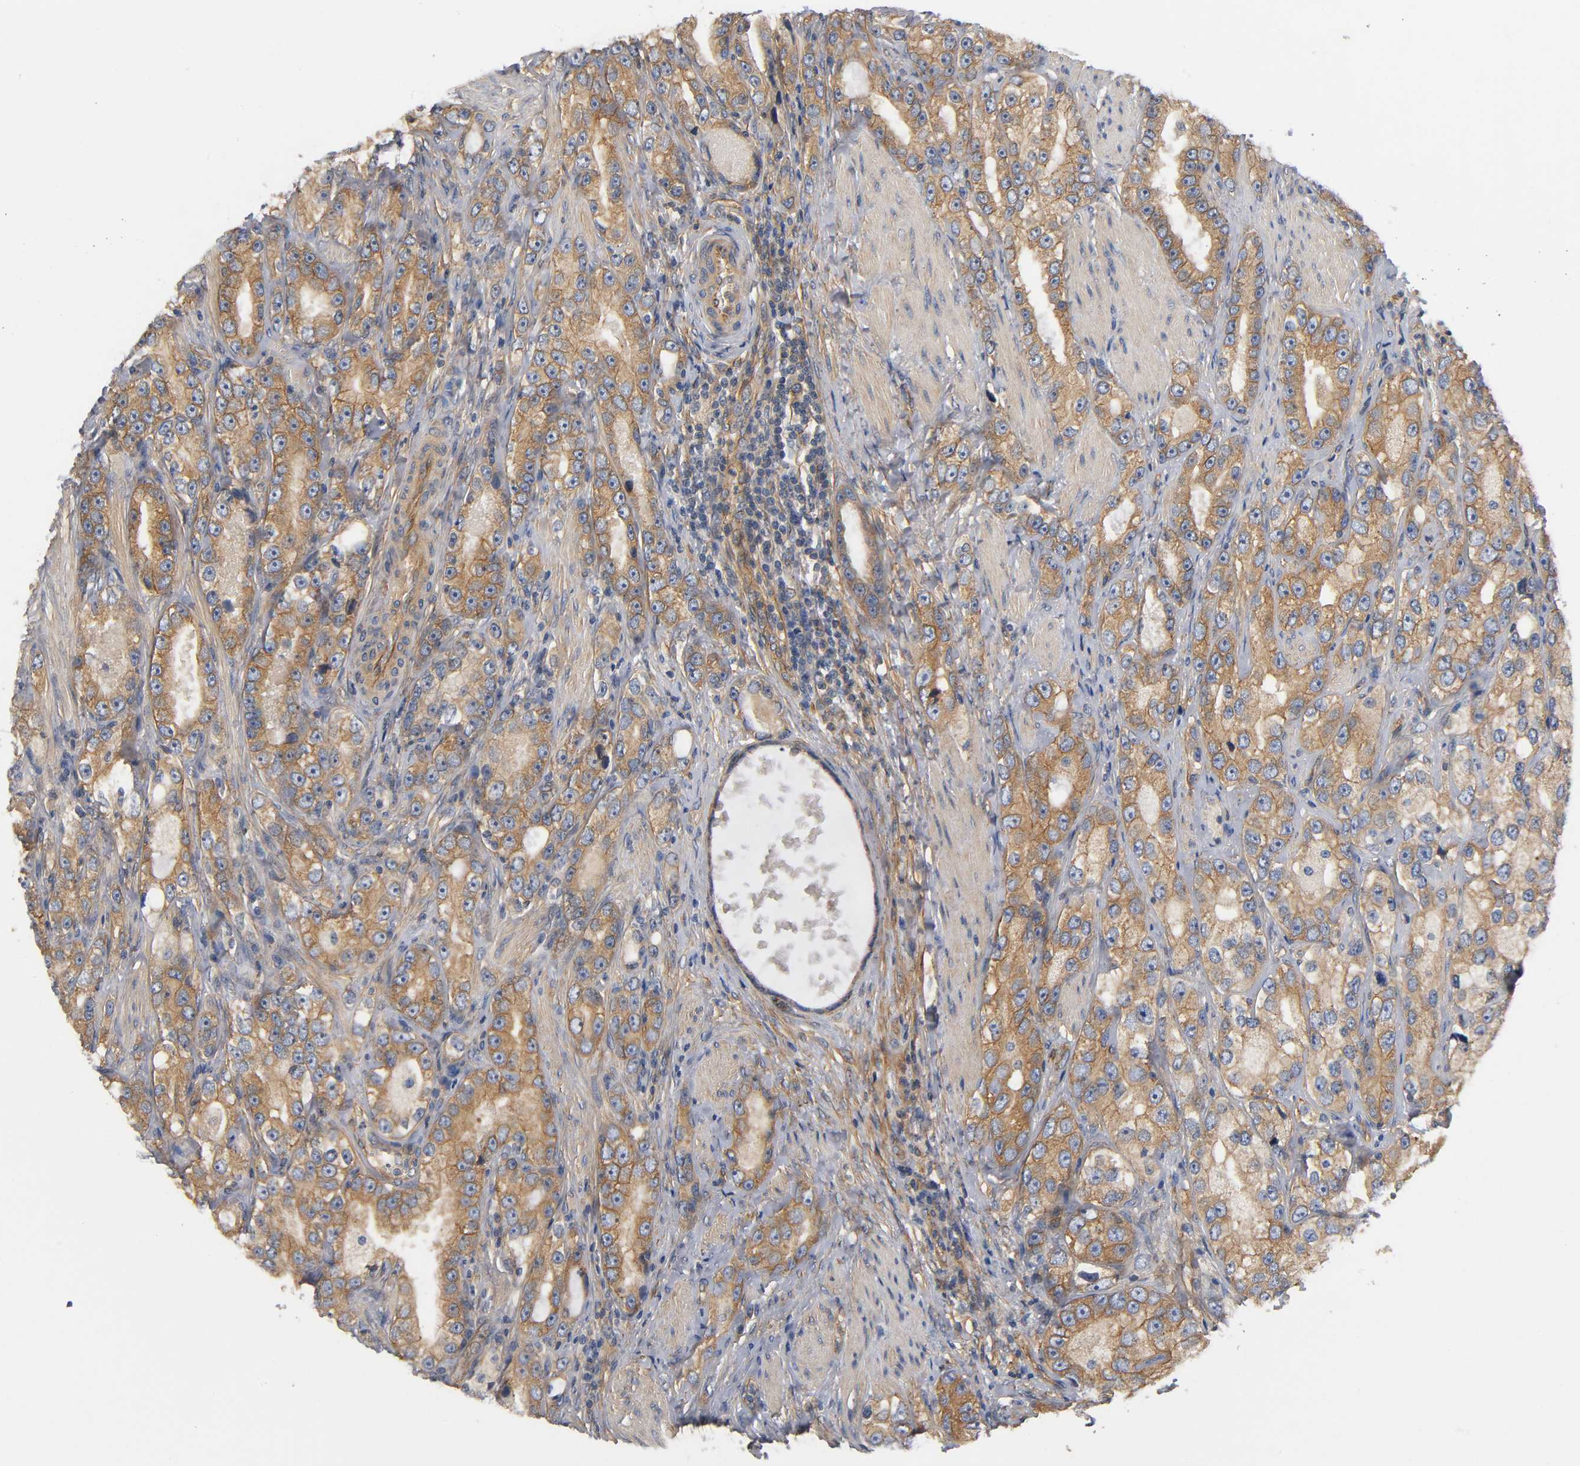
{"staining": {"intensity": "moderate", "quantity": ">75%", "location": "cytoplasmic/membranous"}, "tissue": "prostate cancer", "cell_type": "Tumor cells", "image_type": "cancer", "snomed": [{"axis": "morphology", "description": "Adenocarcinoma, High grade"}, {"axis": "topography", "description": "Prostate"}], "caption": "High-grade adenocarcinoma (prostate) was stained to show a protein in brown. There is medium levels of moderate cytoplasmic/membranous positivity in approximately >75% of tumor cells.", "gene": "MARS1", "patient": {"sex": "male", "age": 63}}